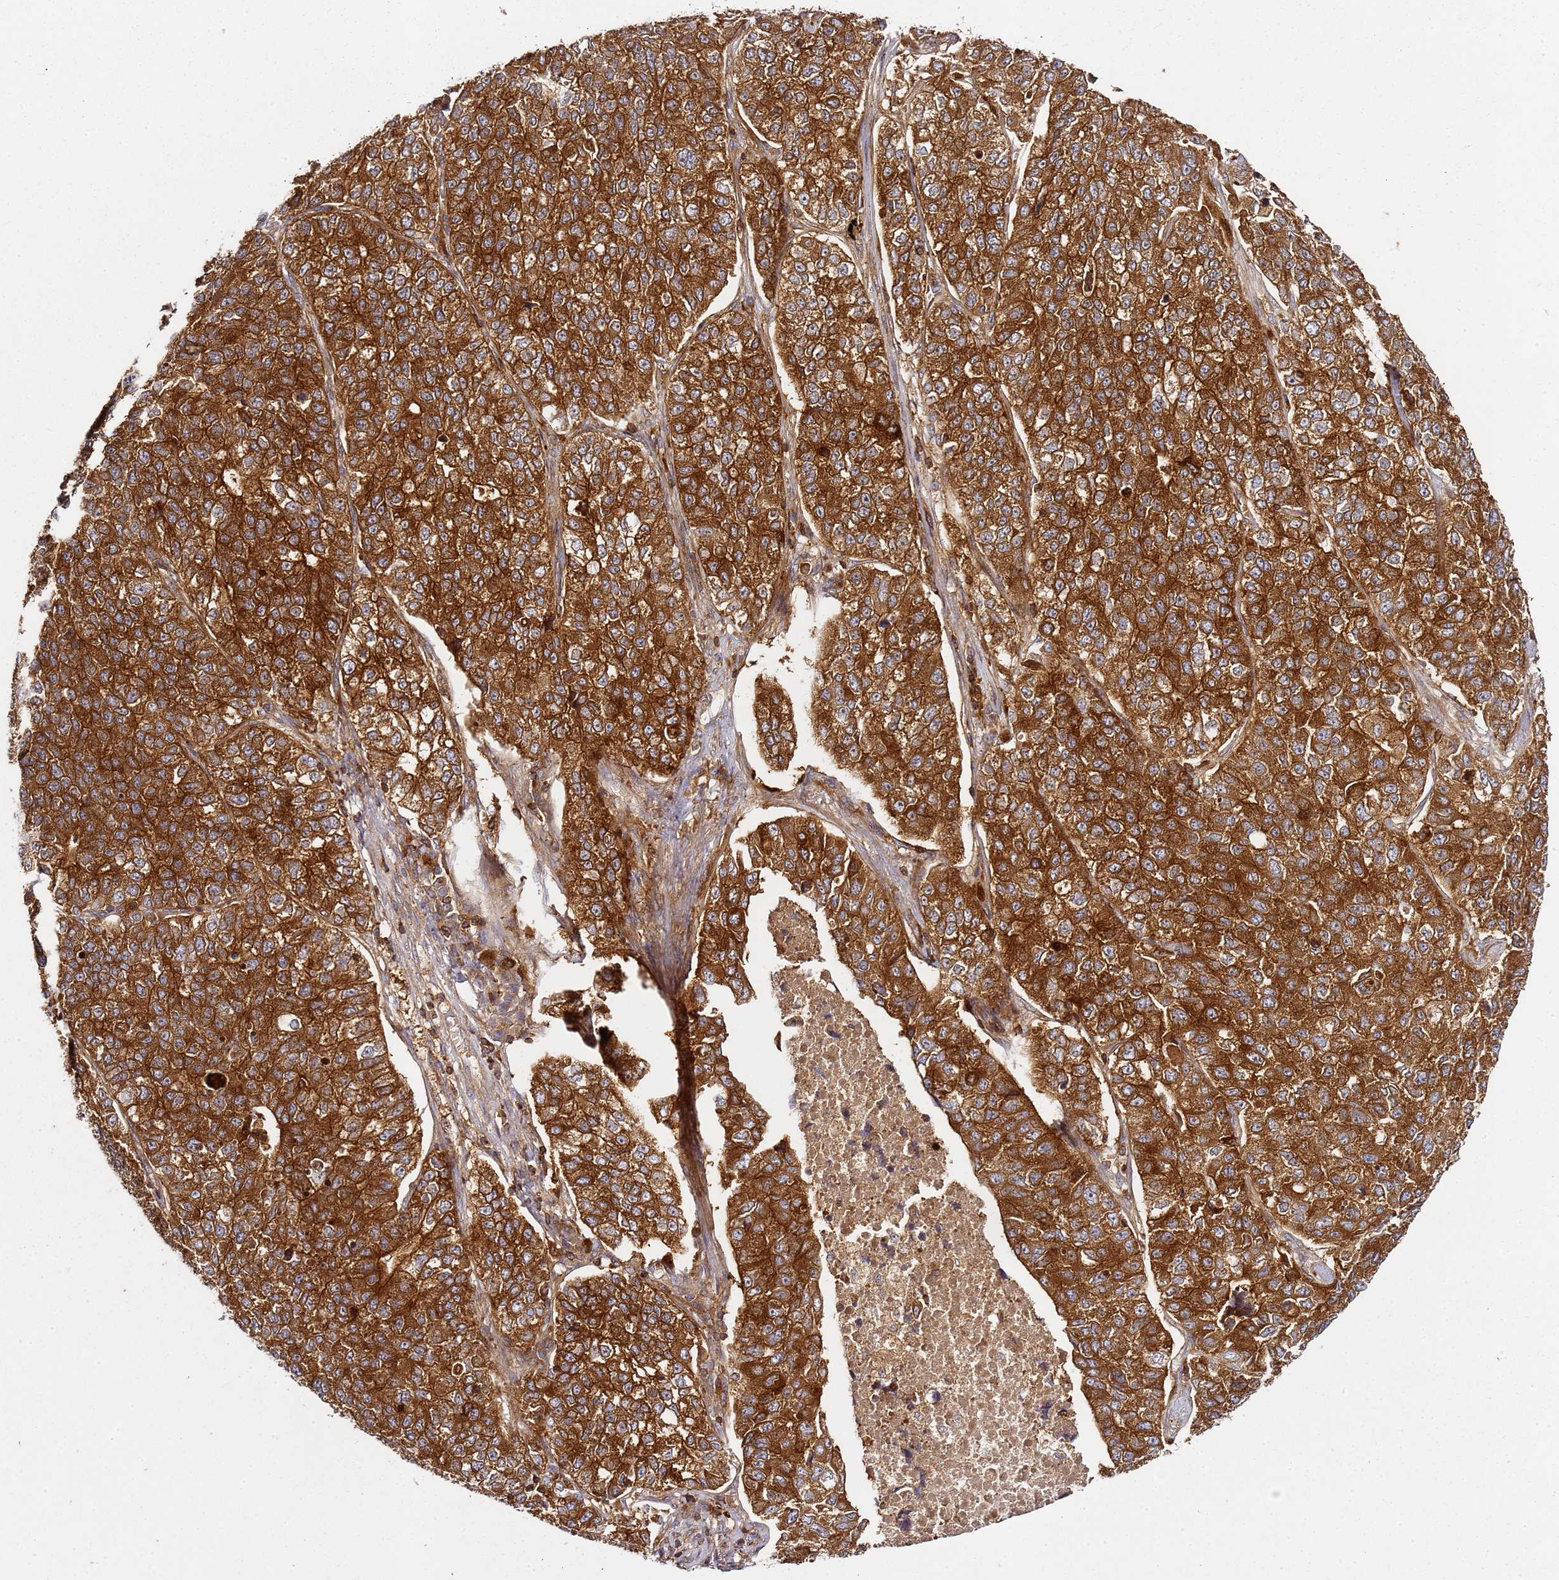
{"staining": {"intensity": "strong", "quantity": ">75%", "location": "cytoplasmic/membranous"}, "tissue": "lung cancer", "cell_type": "Tumor cells", "image_type": "cancer", "snomed": [{"axis": "morphology", "description": "Adenocarcinoma, NOS"}, {"axis": "topography", "description": "Lung"}], "caption": "Lung cancer tissue demonstrates strong cytoplasmic/membranous staining in approximately >75% of tumor cells Nuclei are stained in blue.", "gene": "PRMT7", "patient": {"sex": "male", "age": 49}}